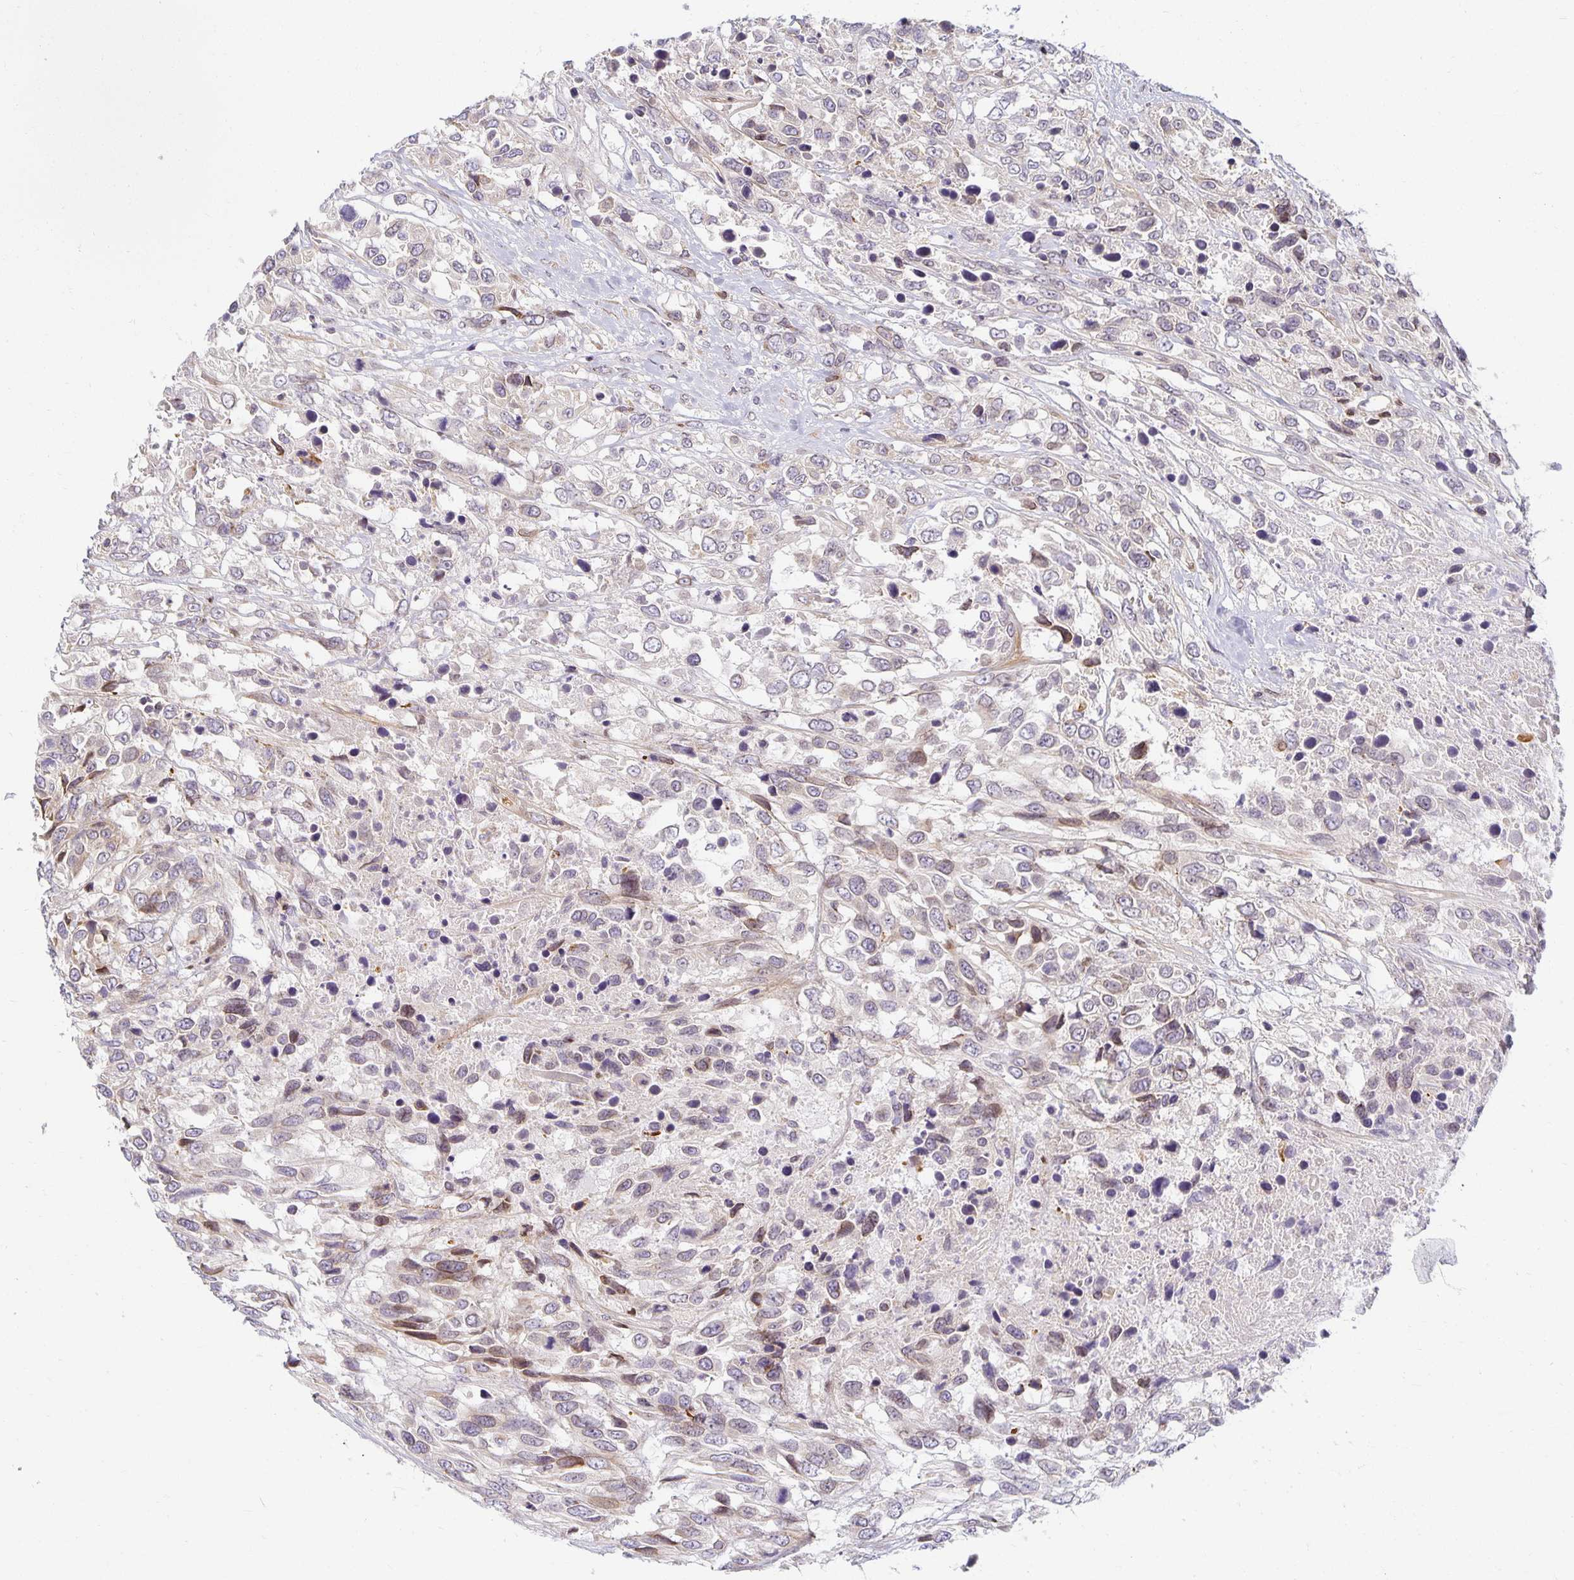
{"staining": {"intensity": "weak", "quantity": "<25%", "location": "cytoplasmic/membranous"}, "tissue": "urothelial cancer", "cell_type": "Tumor cells", "image_type": "cancer", "snomed": [{"axis": "morphology", "description": "Urothelial carcinoma, High grade"}, {"axis": "topography", "description": "Urinary bladder"}], "caption": "Immunohistochemical staining of human urothelial carcinoma (high-grade) exhibits no significant positivity in tumor cells.", "gene": "EHF", "patient": {"sex": "female", "age": 70}}